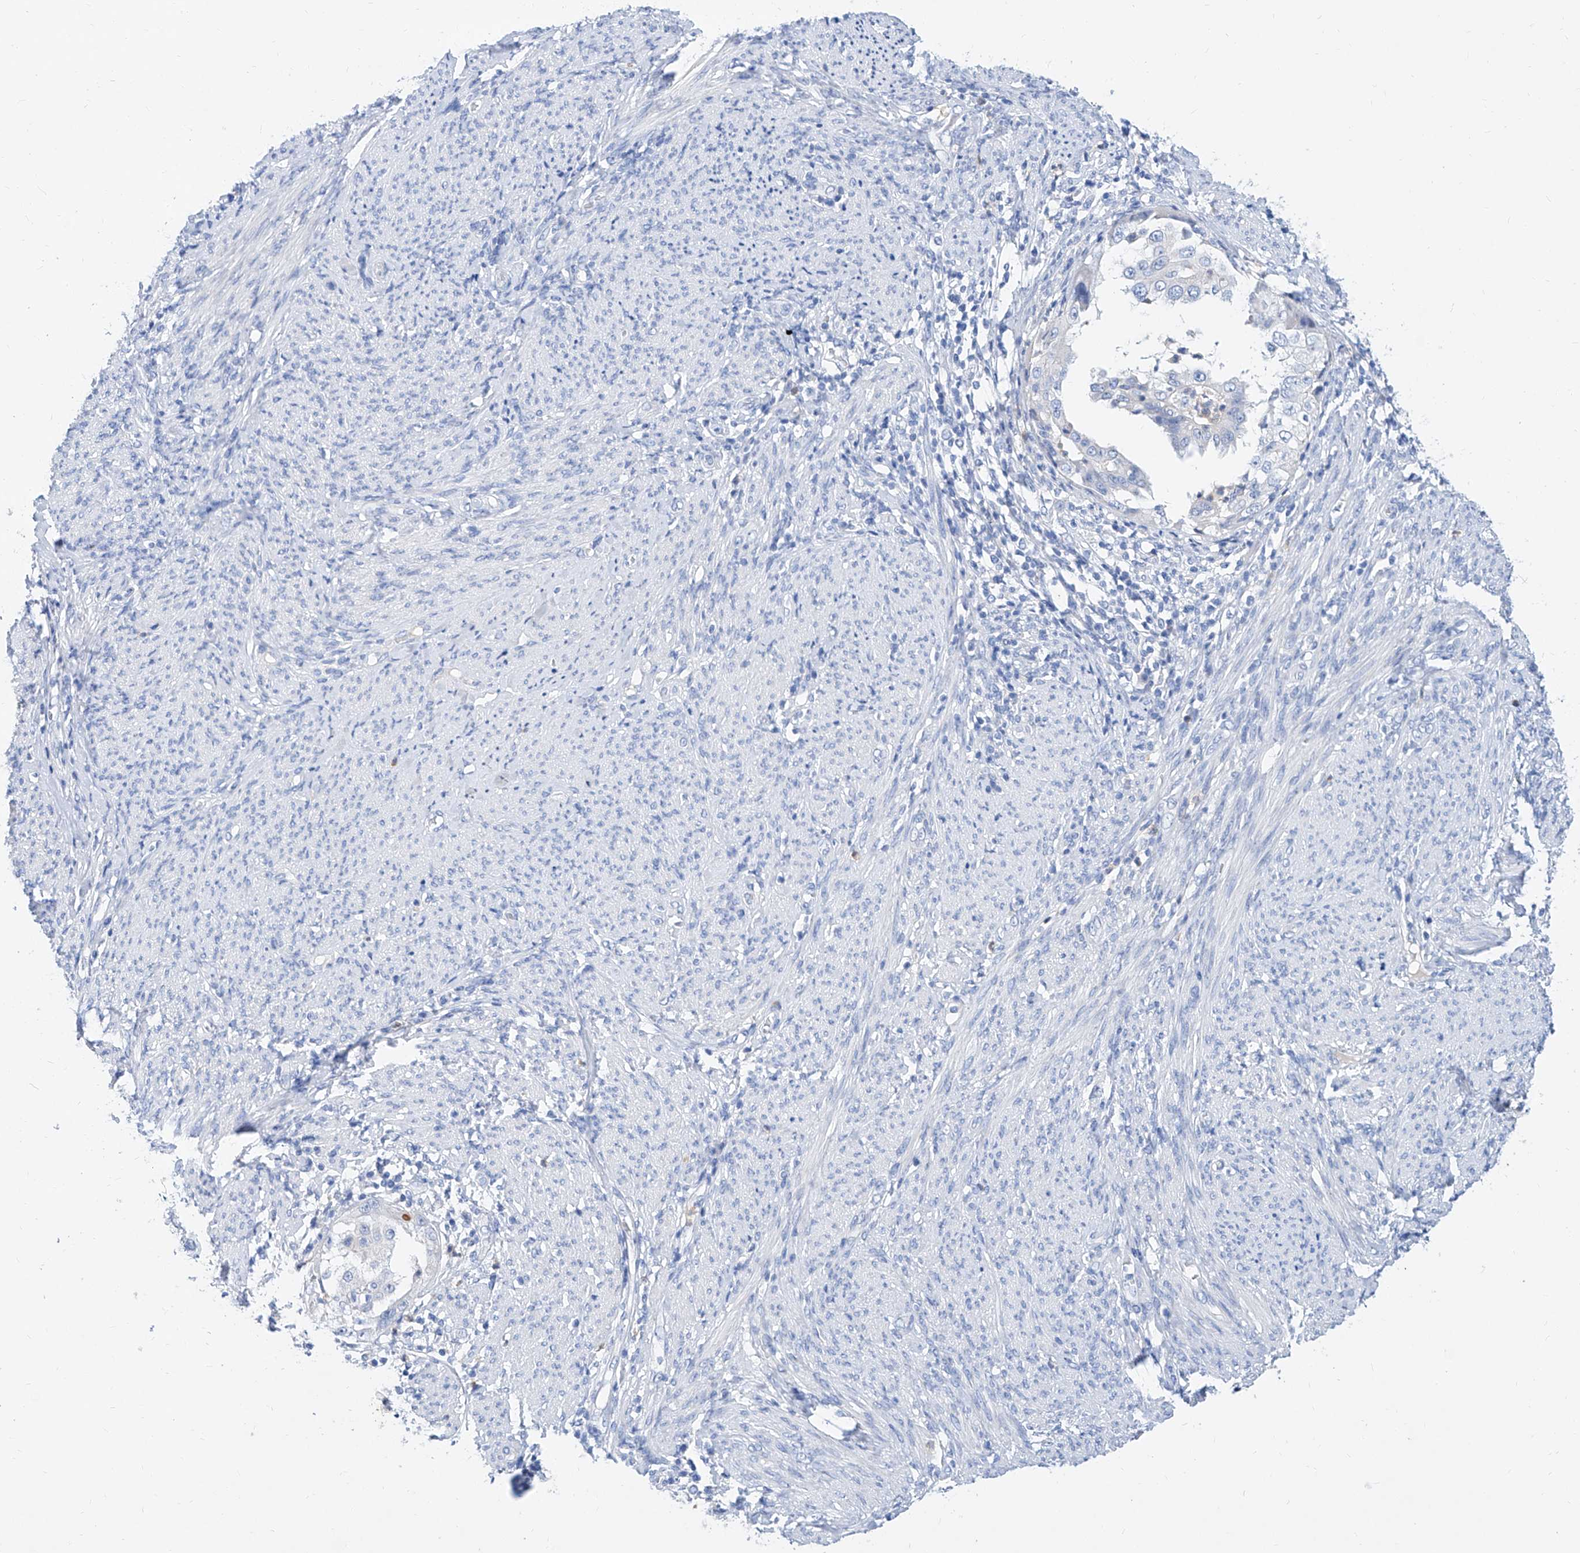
{"staining": {"intensity": "negative", "quantity": "none", "location": "none"}, "tissue": "endometrial cancer", "cell_type": "Tumor cells", "image_type": "cancer", "snomed": [{"axis": "morphology", "description": "Adenocarcinoma, NOS"}, {"axis": "topography", "description": "Endometrium"}], "caption": "DAB (3,3'-diaminobenzidine) immunohistochemical staining of endometrial cancer displays no significant expression in tumor cells.", "gene": "SLC25A29", "patient": {"sex": "female", "age": 85}}